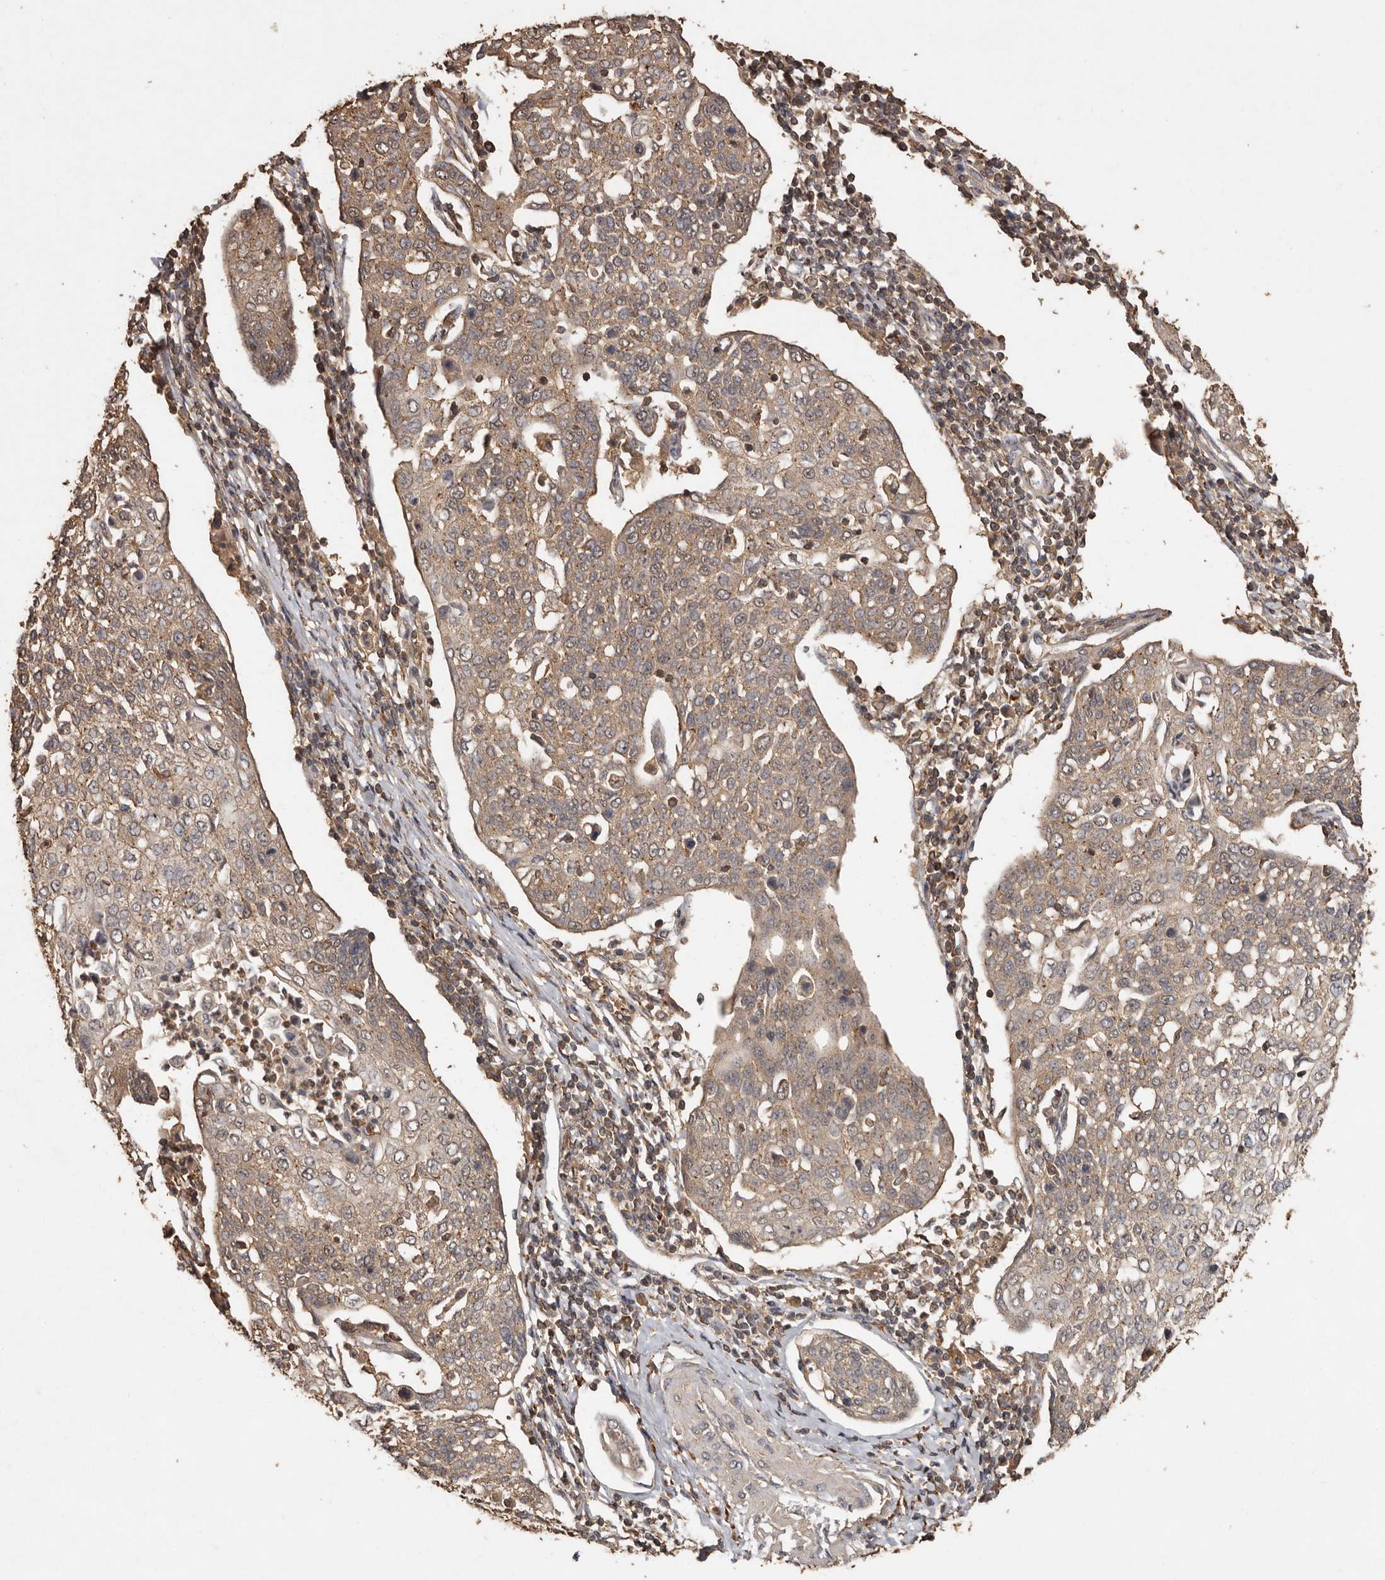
{"staining": {"intensity": "weak", "quantity": ">75%", "location": "cytoplasmic/membranous"}, "tissue": "cervical cancer", "cell_type": "Tumor cells", "image_type": "cancer", "snomed": [{"axis": "morphology", "description": "Squamous cell carcinoma, NOS"}, {"axis": "topography", "description": "Cervix"}], "caption": "Squamous cell carcinoma (cervical) tissue displays weak cytoplasmic/membranous staining in about >75% of tumor cells Nuclei are stained in blue.", "gene": "RWDD1", "patient": {"sex": "female", "age": 34}}